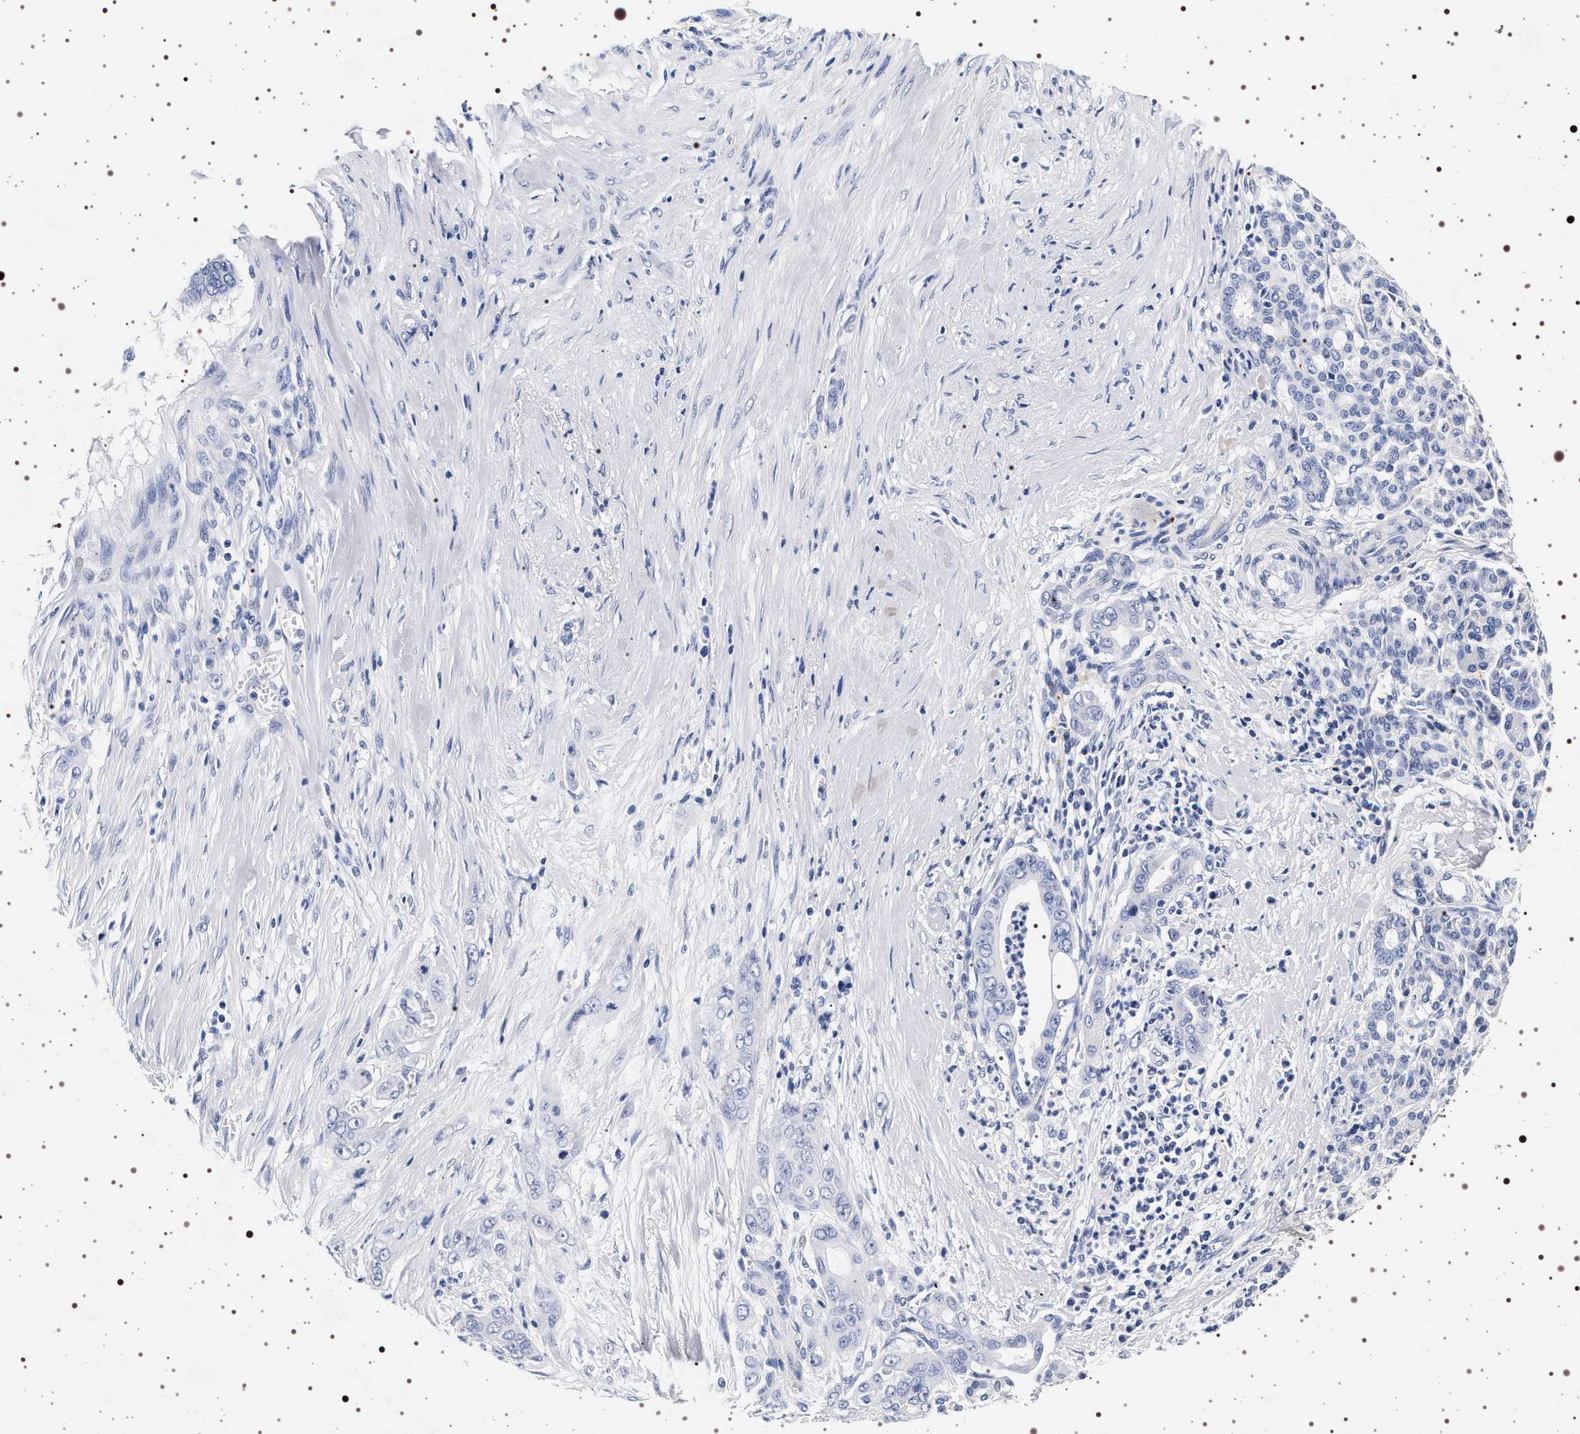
{"staining": {"intensity": "negative", "quantity": "none", "location": "none"}, "tissue": "pancreatic cancer", "cell_type": "Tumor cells", "image_type": "cancer", "snomed": [{"axis": "morphology", "description": "Adenocarcinoma, NOS"}, {"axis": "topography", "description": "Pancreas"}], "caption": "DAB immunohistochemical staining of pancreatic cancer (adenocarcinoma) reveals no significant expression in tumor cells.", "gene": "SYN1", "patient": {"sex": "male", "age": 59}}